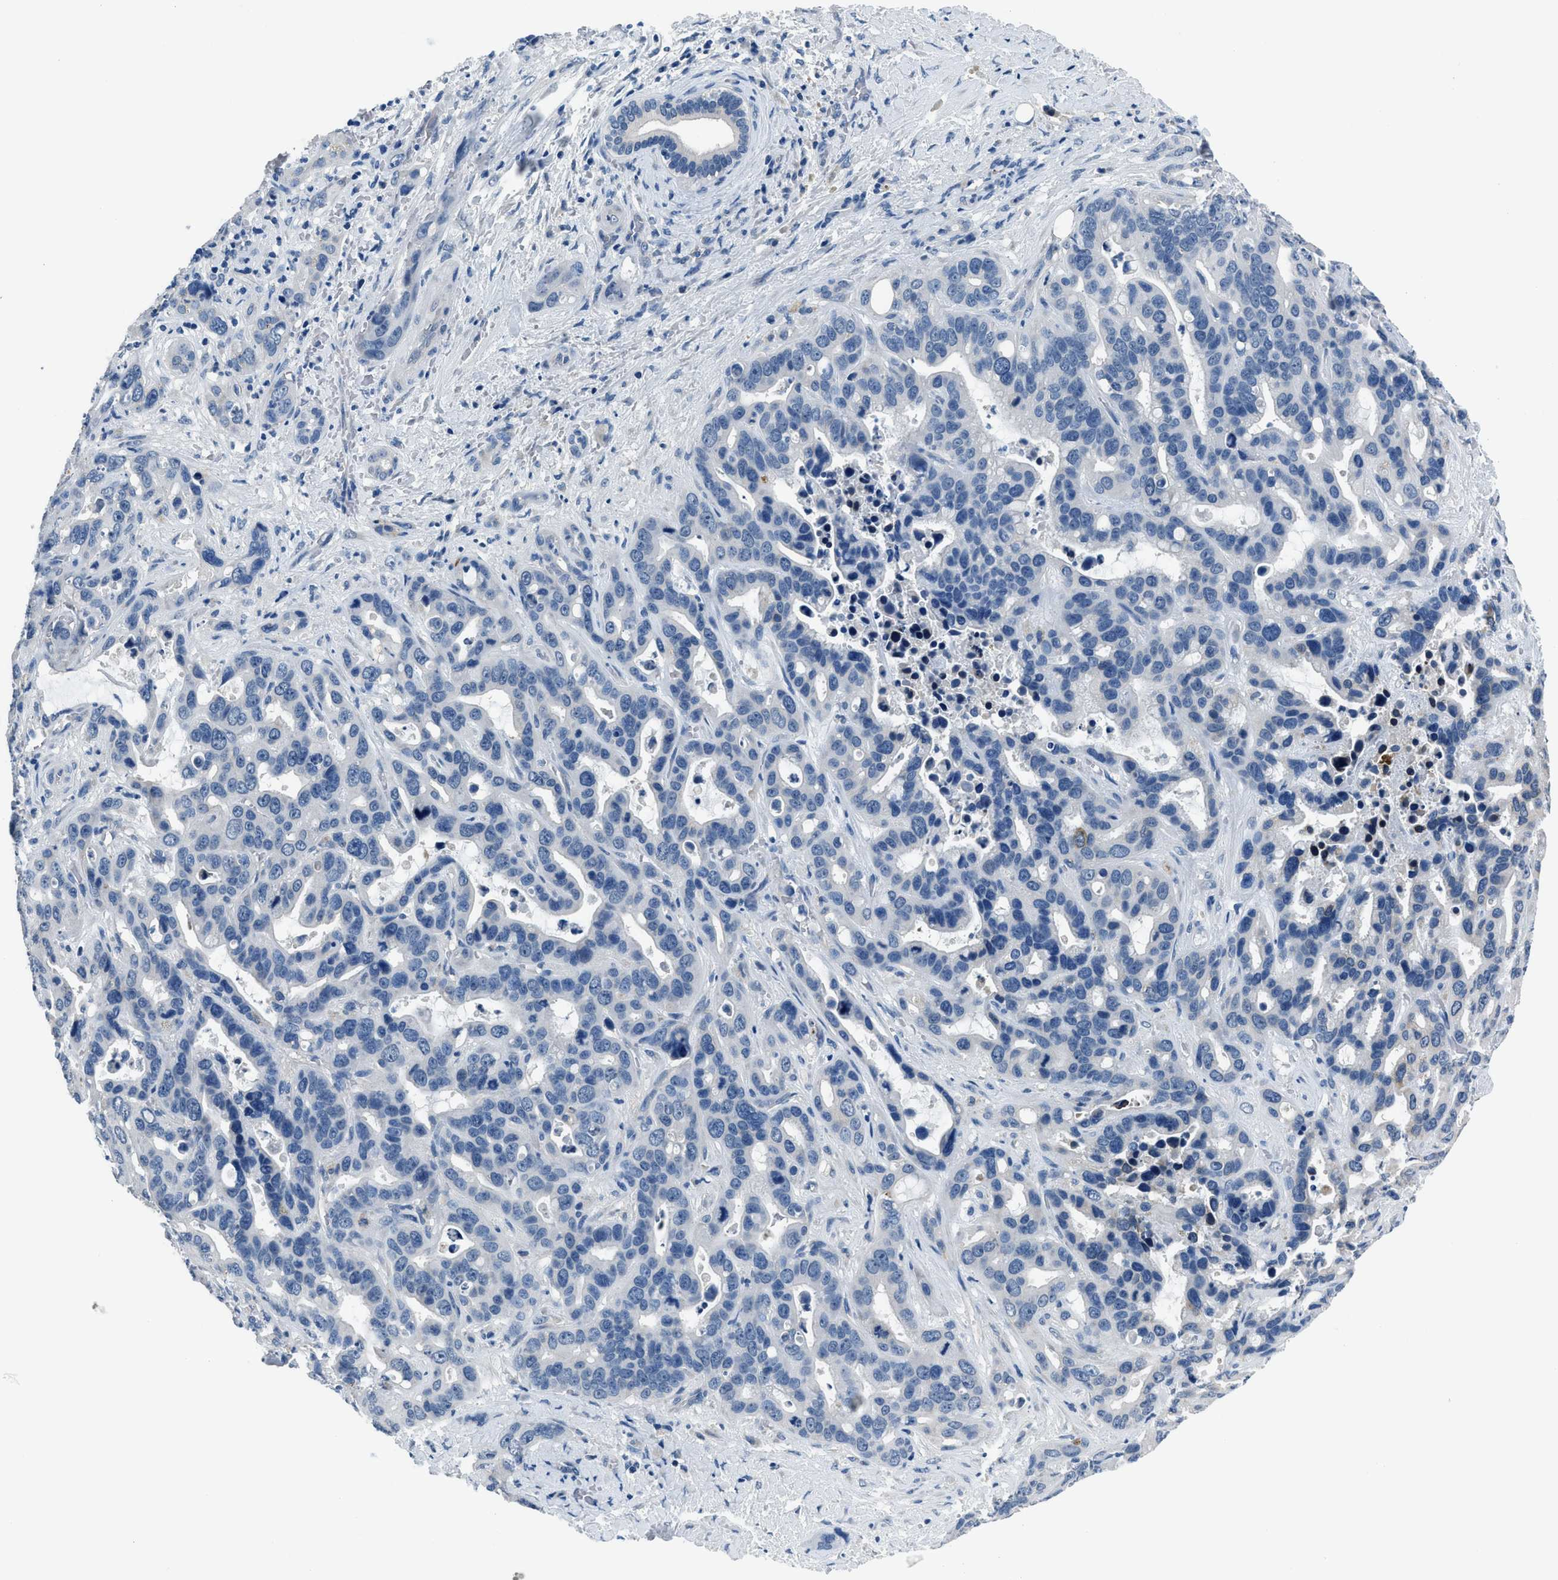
{"staining": {"intensity": "moderate", "quantity": "<25%", "location": "cytoplasmic/membranous"}, "tissue": "liver cancer", "cell_type": "Tumor cells", "image_type": "cancer", "snomed": [{"axis": "morphology", "description": "Cholangiocarcinoma"}, {"axis": "topography", "description": "Liver"}], "caption": "Liver cholangiocarcinoma stained with immunohistochemistry (IHC) reveals moderate cytoplasmic/membranous staining in approximately <25% of tumor cells.", "gene": "GJA3", "patient": {"sex": "female", "age": 65}}